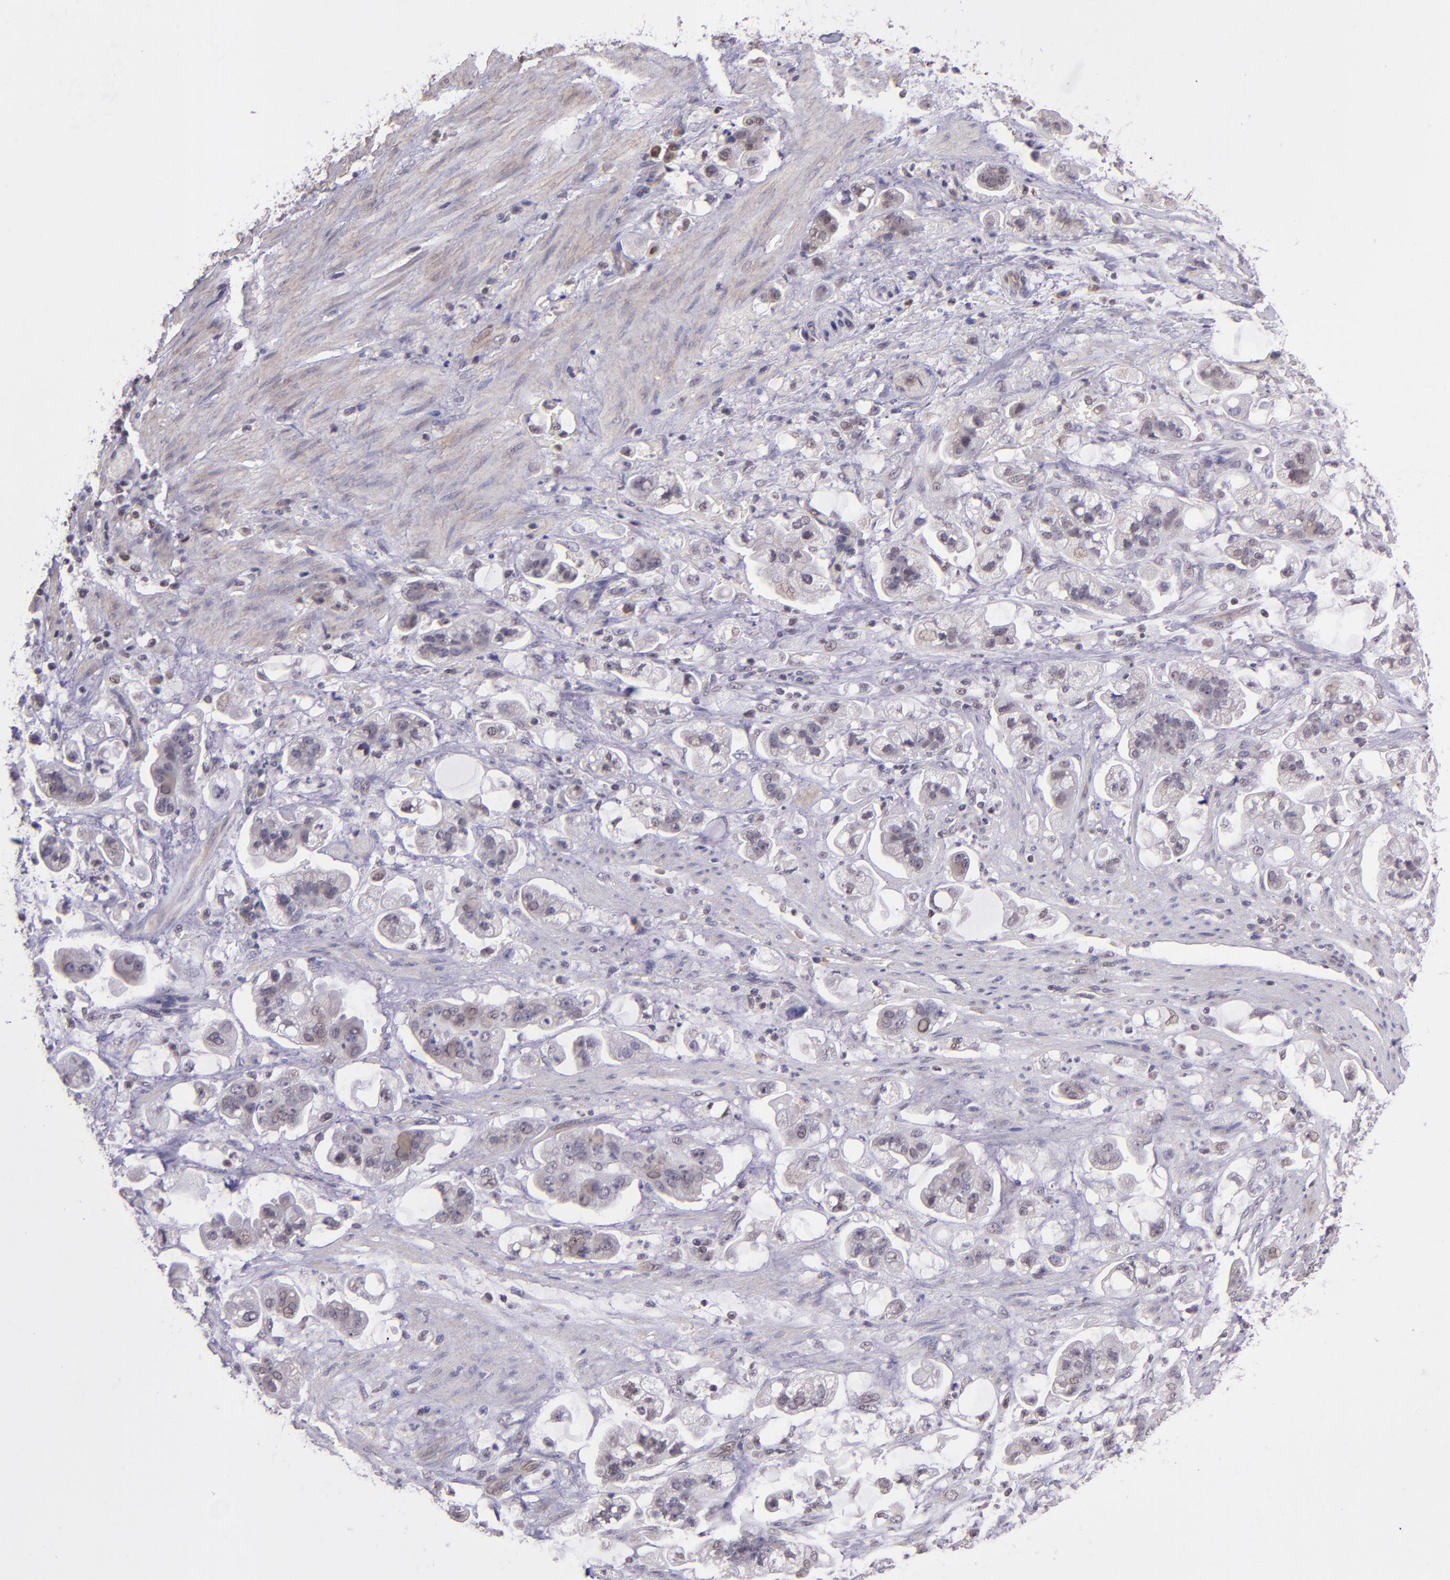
{"staining": {"intensity": "weak", "quantity": "25%-75%", "location": "cytoplasmic/membranous,nuclear"}, "tissue": "stomach cancer", "cell_type": "Tumor cells", "image_type": "cancer", "snomed": [{"axis": "morphology", "description": "Adenocarcinoma, NOS"}, {"axis": "topography", "description": "Stomach"}], "caption": "IHC (DAB (3,3'-diaminobenzidine)) staining of human stomach cancer (adenocarcinoma) reveals weak cytoplasmic/membranous and nuclear protein expression in about 25%-75% of tumor cells.", "gene": "ELF1", "patient": {"sex": "male", "age": 62}}